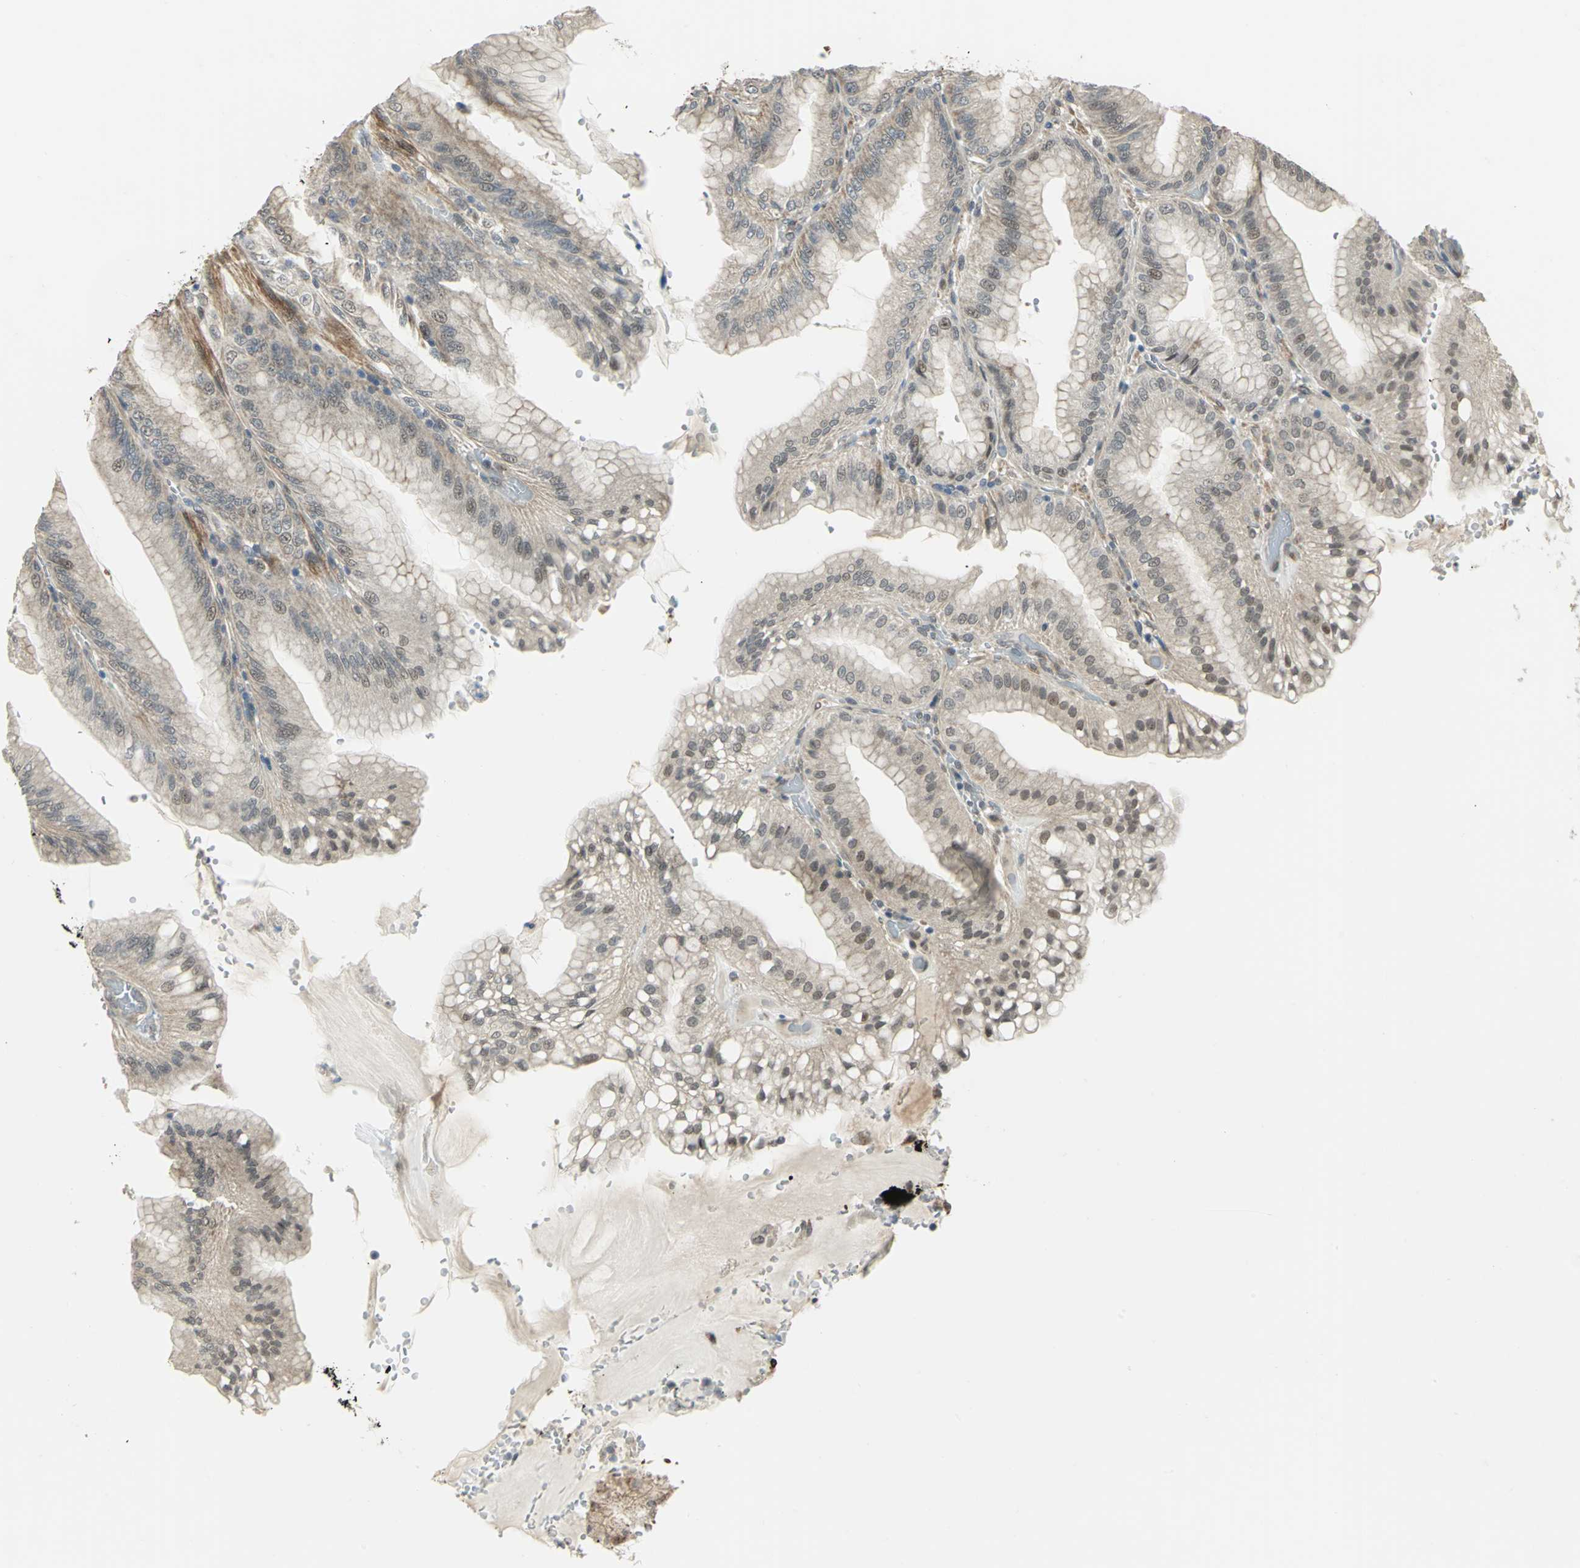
{"staining": {"intensity": "moderate", "quantity": ">75%", "location": "cytoplasmic/membranous,nuclear"}, "tissue": "stomach", "cell_type": "Glandular cells", "image_type": "normal", "snomed": [{"axis": "morphology", "description": "Normal tissue, NOS"}, {"axis": "topography", "description": "Stomach, lower"}], "caption": "Moderate cytoplasmic/membranous,nuclear staining for a protein is appreciated in approximately >75% of glandular cells of unremarkable stomach using IHC.", "gene": "PLAGL2", "patient": {"sex": "male", "age": 71}}